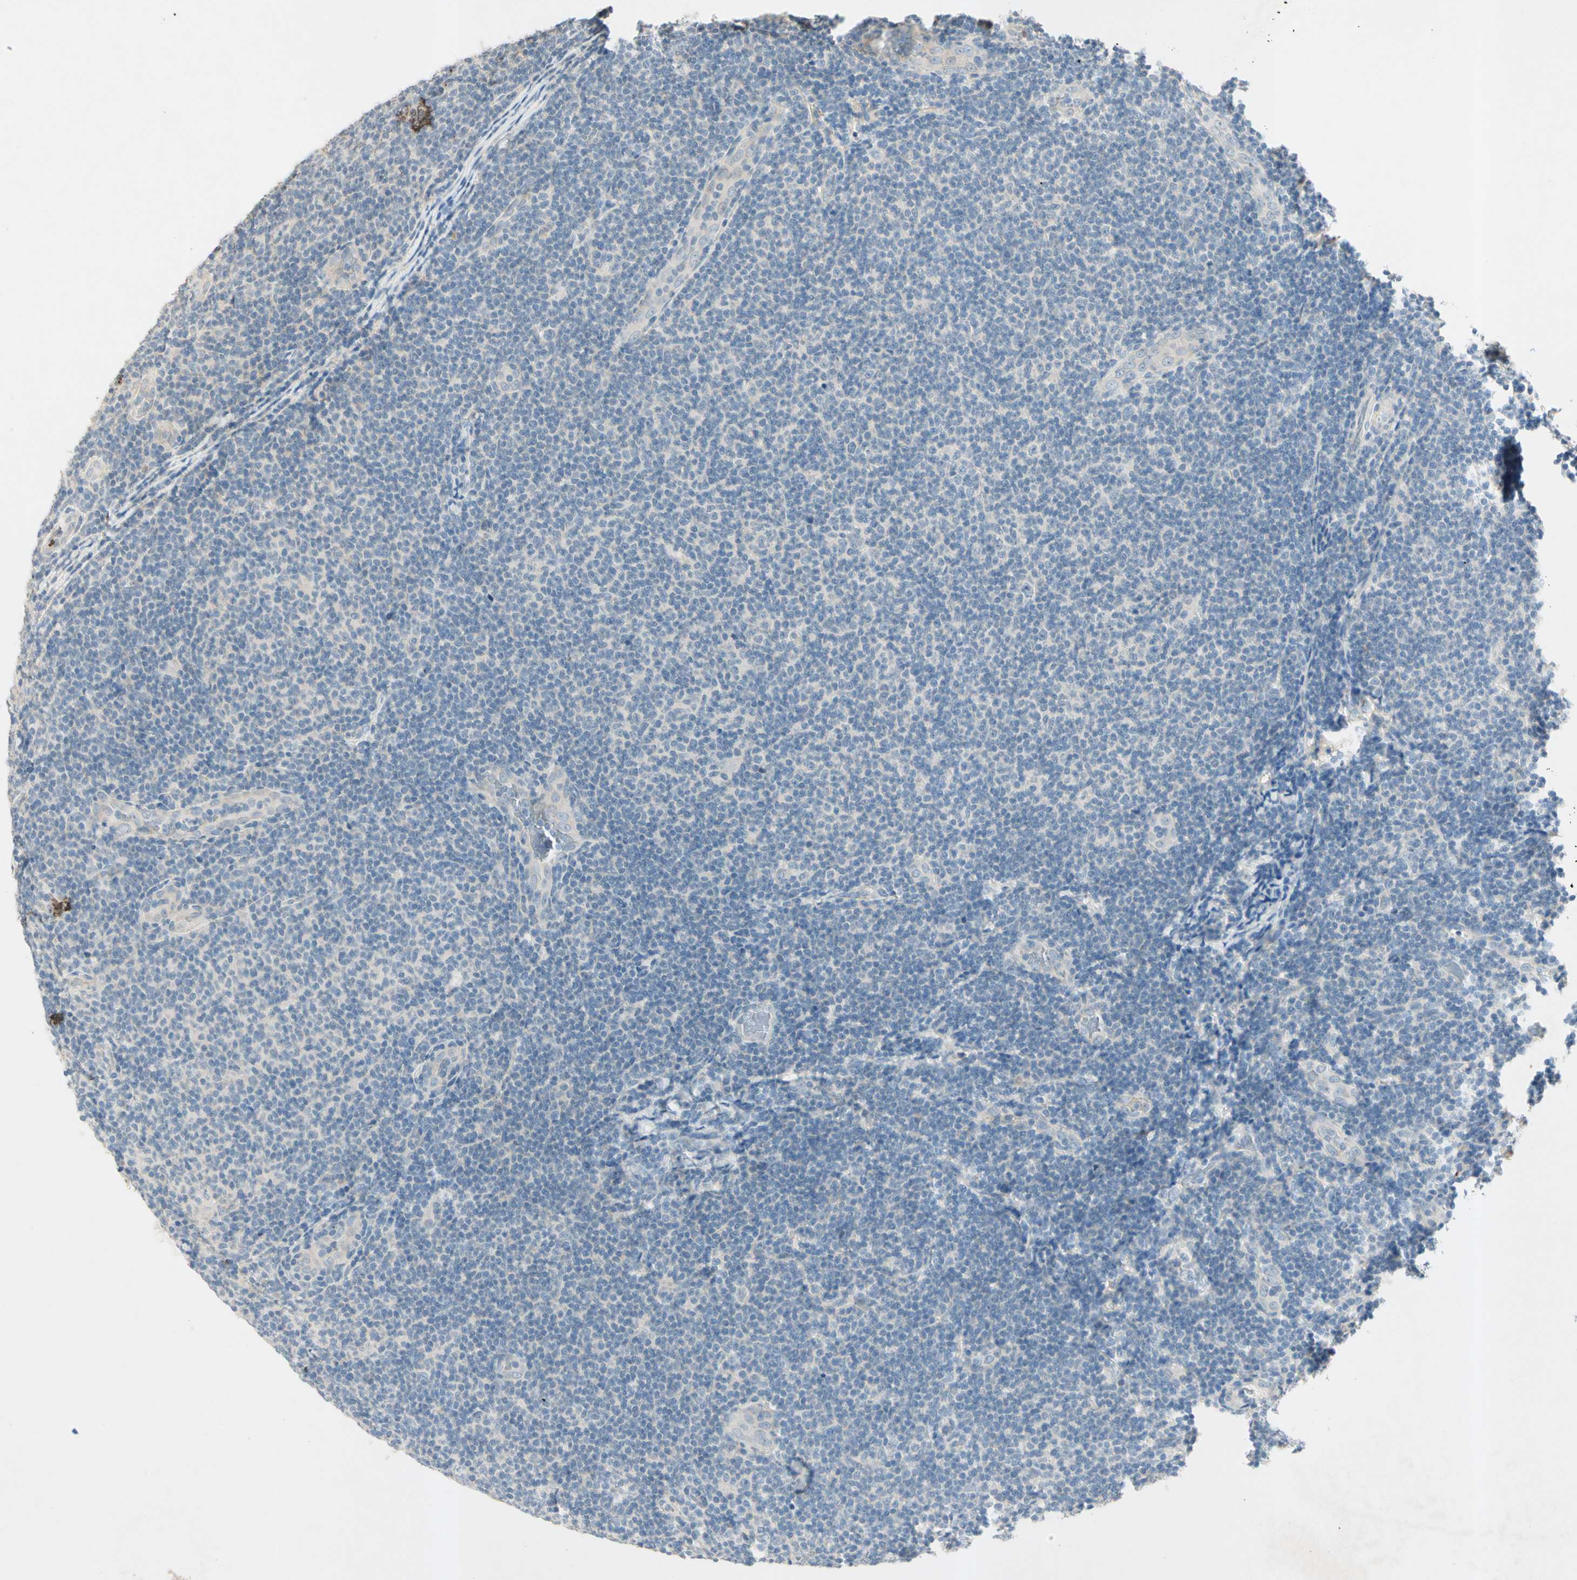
{"staining": {"intensity": "negative", "quantity": "none", "location": "none"}, "tissue": "lymphoma", "cell_type": "Tumor cells", "image_type": "cancer", "snomed": [{"axis": "morphology", "description": "Malignant lymphoma, non-Hodgkin's type, Low grade"}, {"axis": "topography", "description": "Lymph node"}], "caption": "This is an immunohistochemistry (IHC) image of malignant lymphoma, non-Hodgkin's type (low-grade). There is no positivity in tumor cells.", "gene": "SERPIND1", "patient": {"sex": "male", "age": 83}}